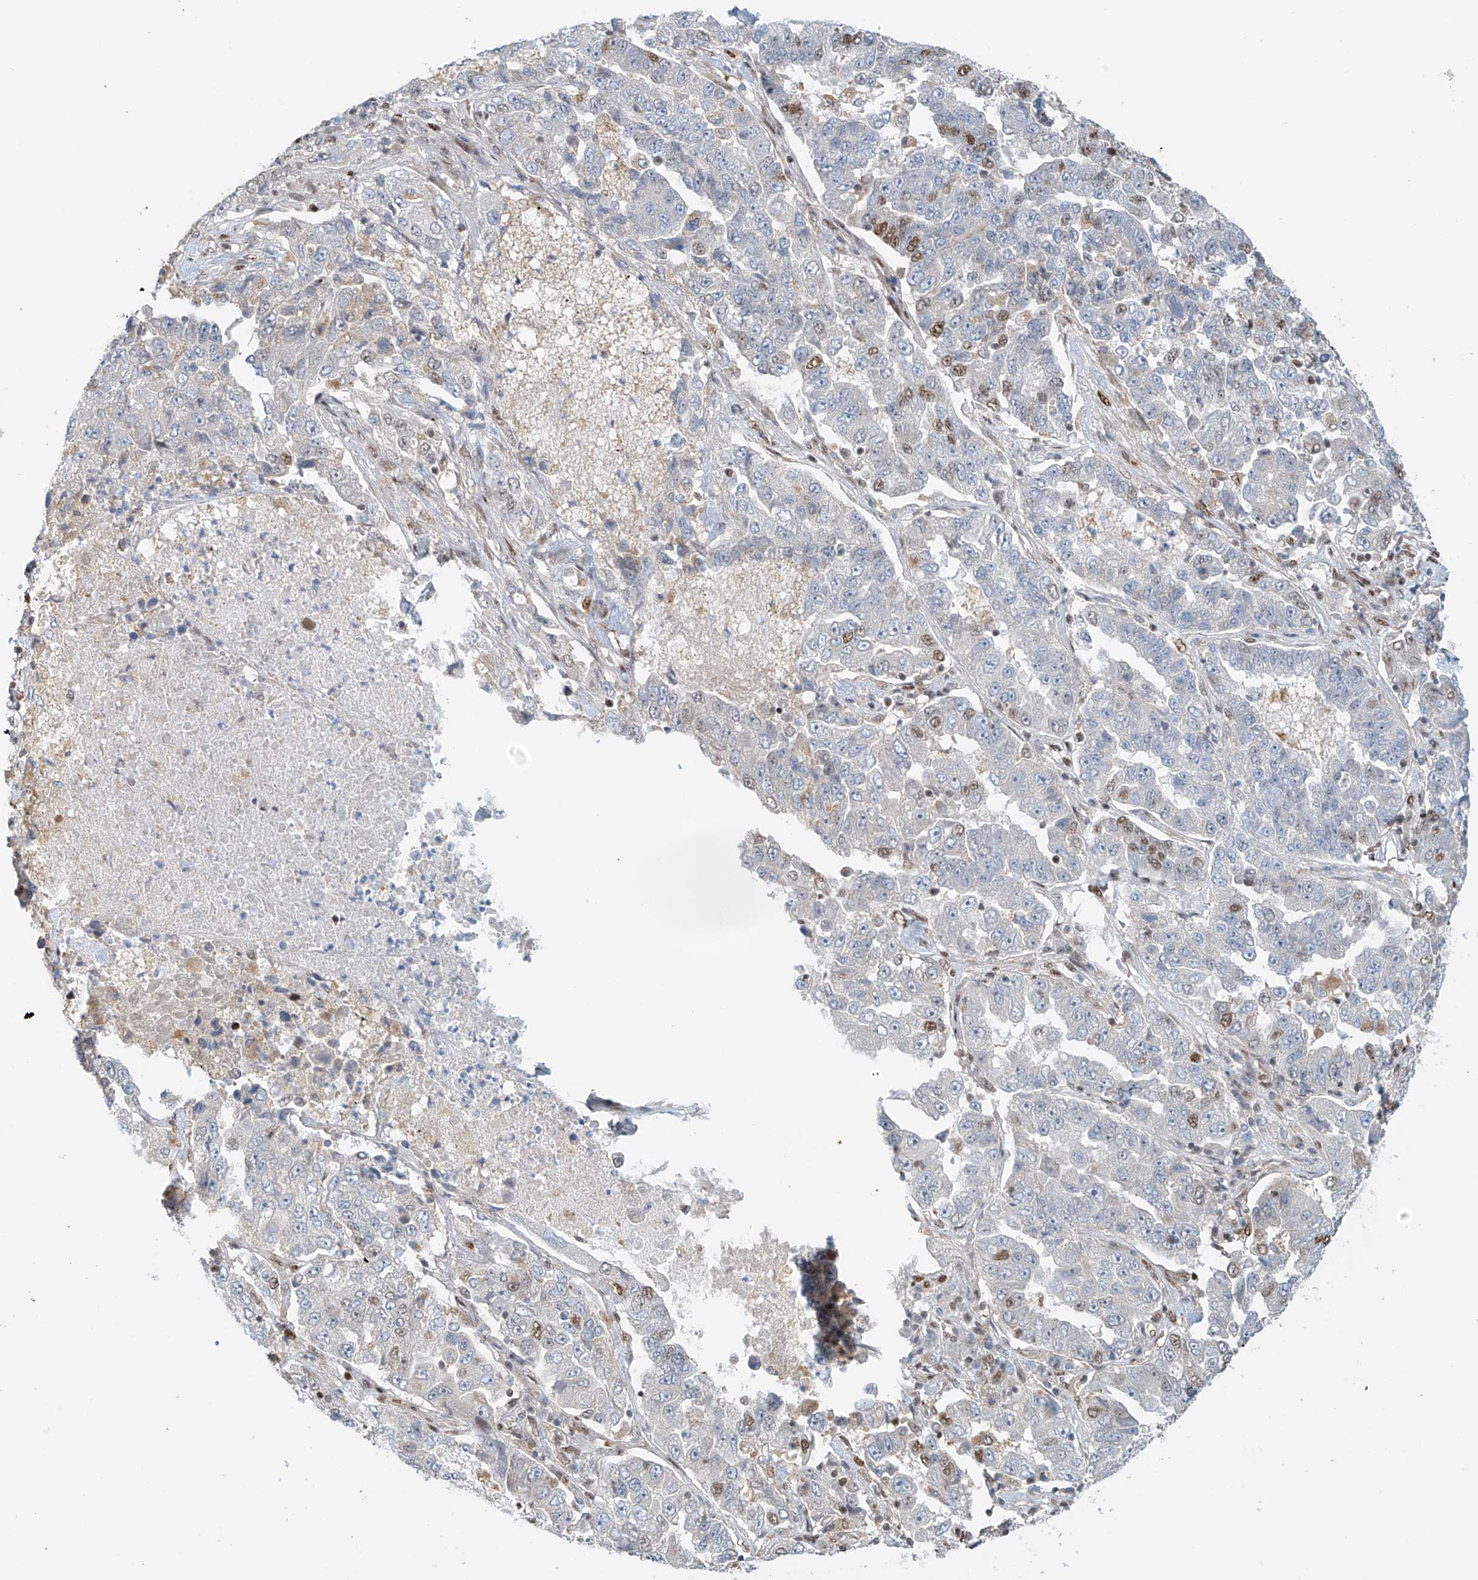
{"staining": {"intensity": "moderate", "quantity": "<25%", "location": "nuclear"}, "tissue": "lung cancer", "cell_type": "Tumor cells", "image_type": "cancer", "snomed": [{"axis": "morphology", "description": "Adenocarcinoma, NOS"}, {"axis": "topography", "description": "Lung"}], "caption": "This photomicrograph reveals IHC staining of lung cancer (adenocarcinoma), with low moderate nuclear expression in about <25% of tumor cells.", "gene": "ZNF514", "patient": {"sex": "female", "age": 51}}